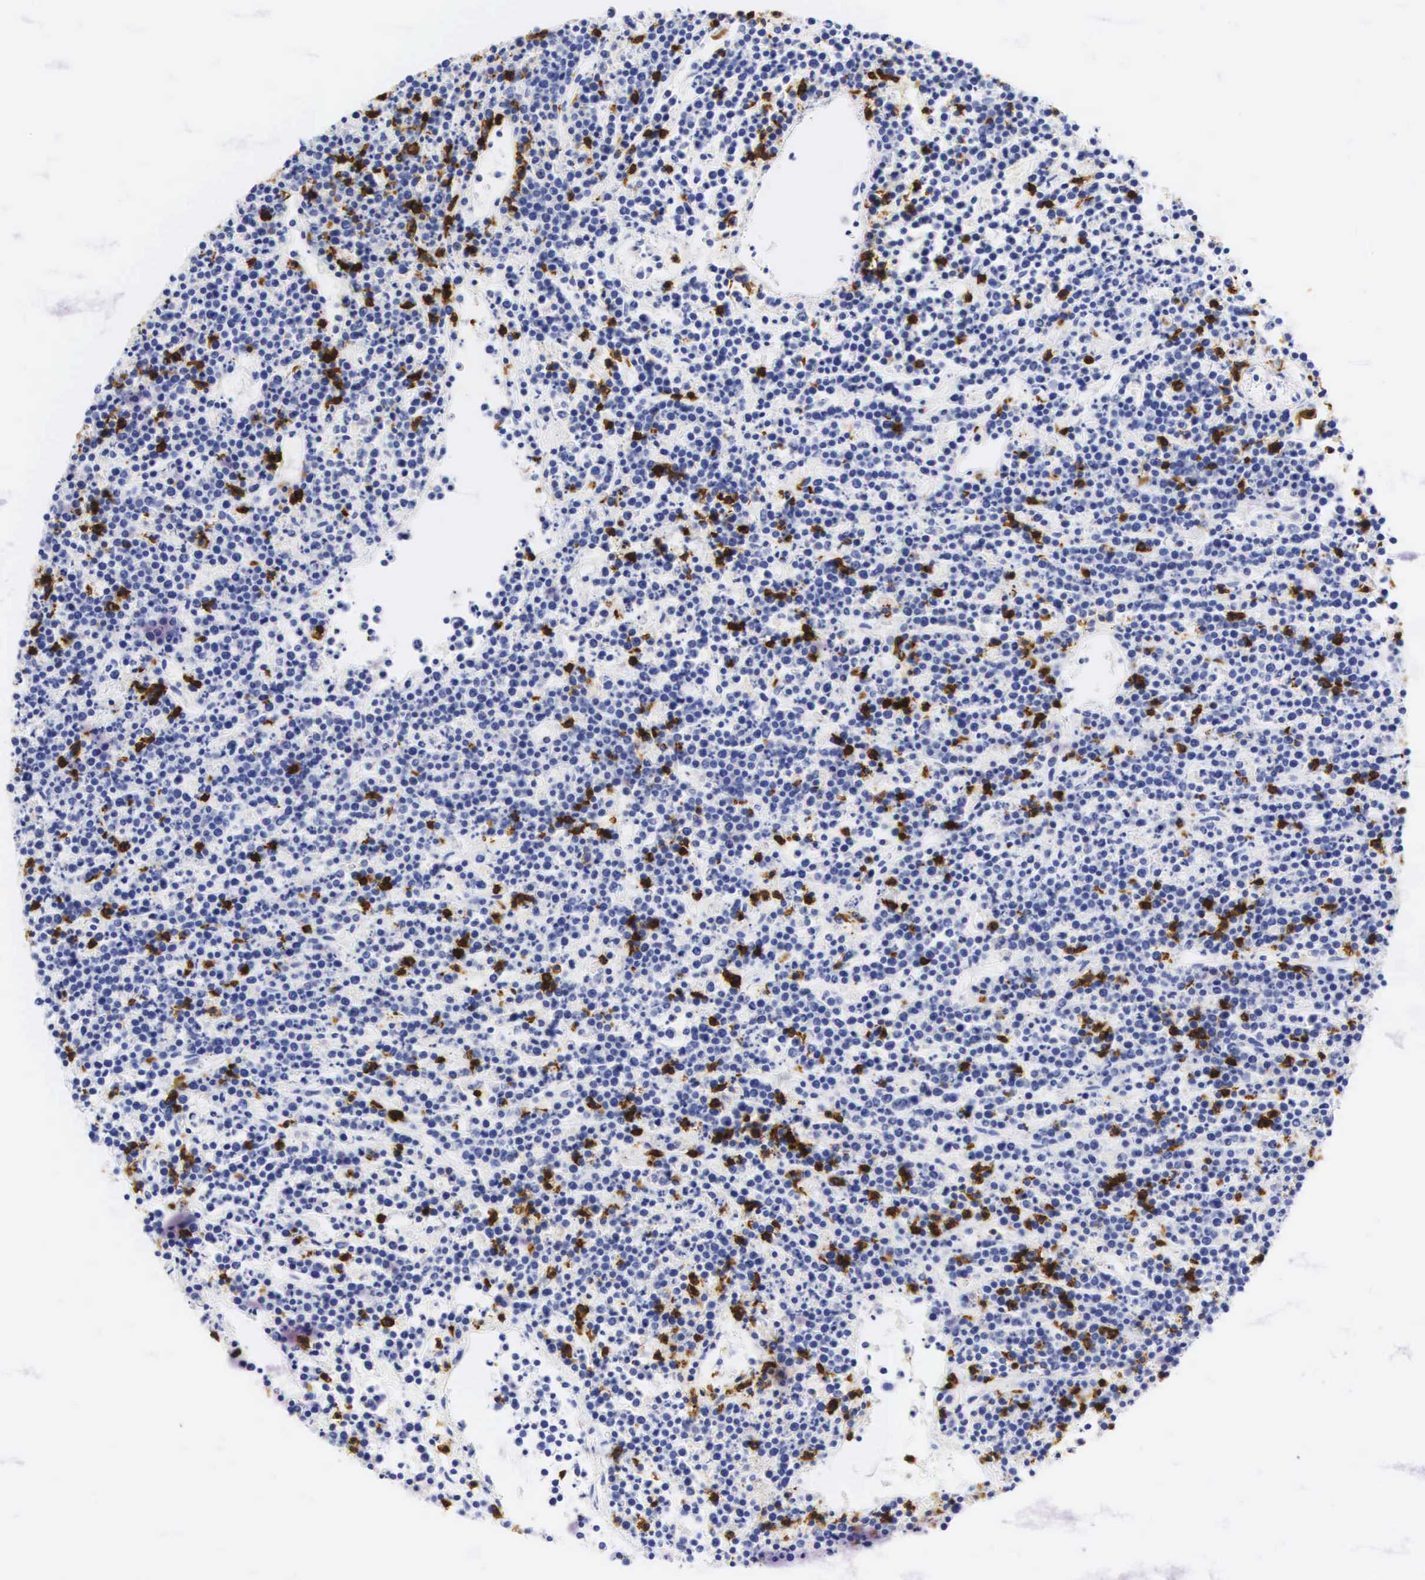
{"staining": {"intensity": "strong", "quantity": "<25%", "location": "cytoplasmic/membranous,nuclear"}, "tissue": "lymphoma", "cell_type": "Tumor cells", "image_type": "cancer", "snomed": [{"axis": "morphology", "description": "Malignant lymphoma, non-Hodgkin's type, High grade"}, {"axis": "topography", "description": "Ovary"}], "caption": "Brown immunohistochemical staining in human malignant lymphoma, non-Hodgkin's type (high-grade) shows strong cytoplasmic/membranous and nuclear staining in approximately <25% of tumor cells.", "gene": "CD8A", "patient": {"sex": "female", "age": 56}}